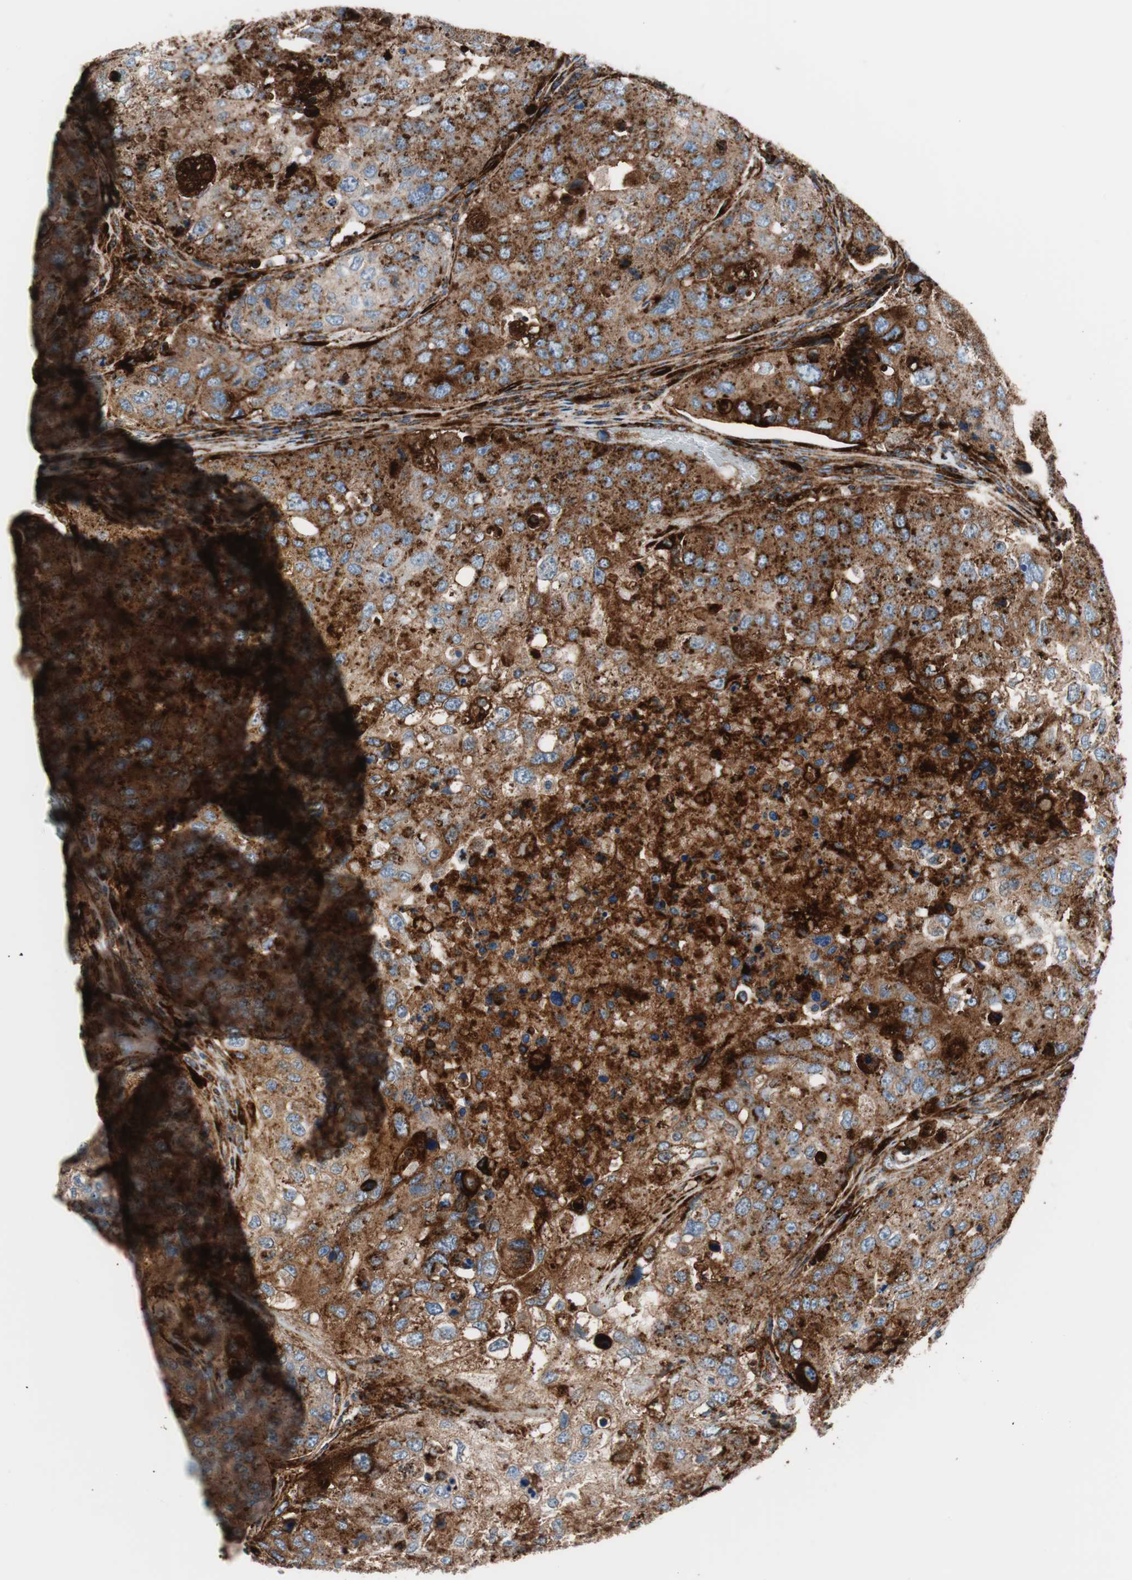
{"staining": {"intensity": "strong", "quantity": ">75%", "location": "cytoplasmic/membranous"}, "tissue": "urothelial cancer", "cell_type": "Tumor cells", "image_type": "cancer", "snomed": [{"axis": "morphology", "description": "Urothelial carcinoma, High grade"}, {"axis": "topography", "description": "Lymph node"}, {"axis": "topography", "description": "Urinary bladder"}], "caption": "The immunohistochemical stain shows strong cytoplasmic/membranous positivity in tumor cells of urothelial cancer tissue. Using DAB (brown) and hematoxylin (blue) stains, captured at high magnification using brightfield microscopy.", "gene": "LAMP1", "patient": {"sex": "male", "age": 51}}